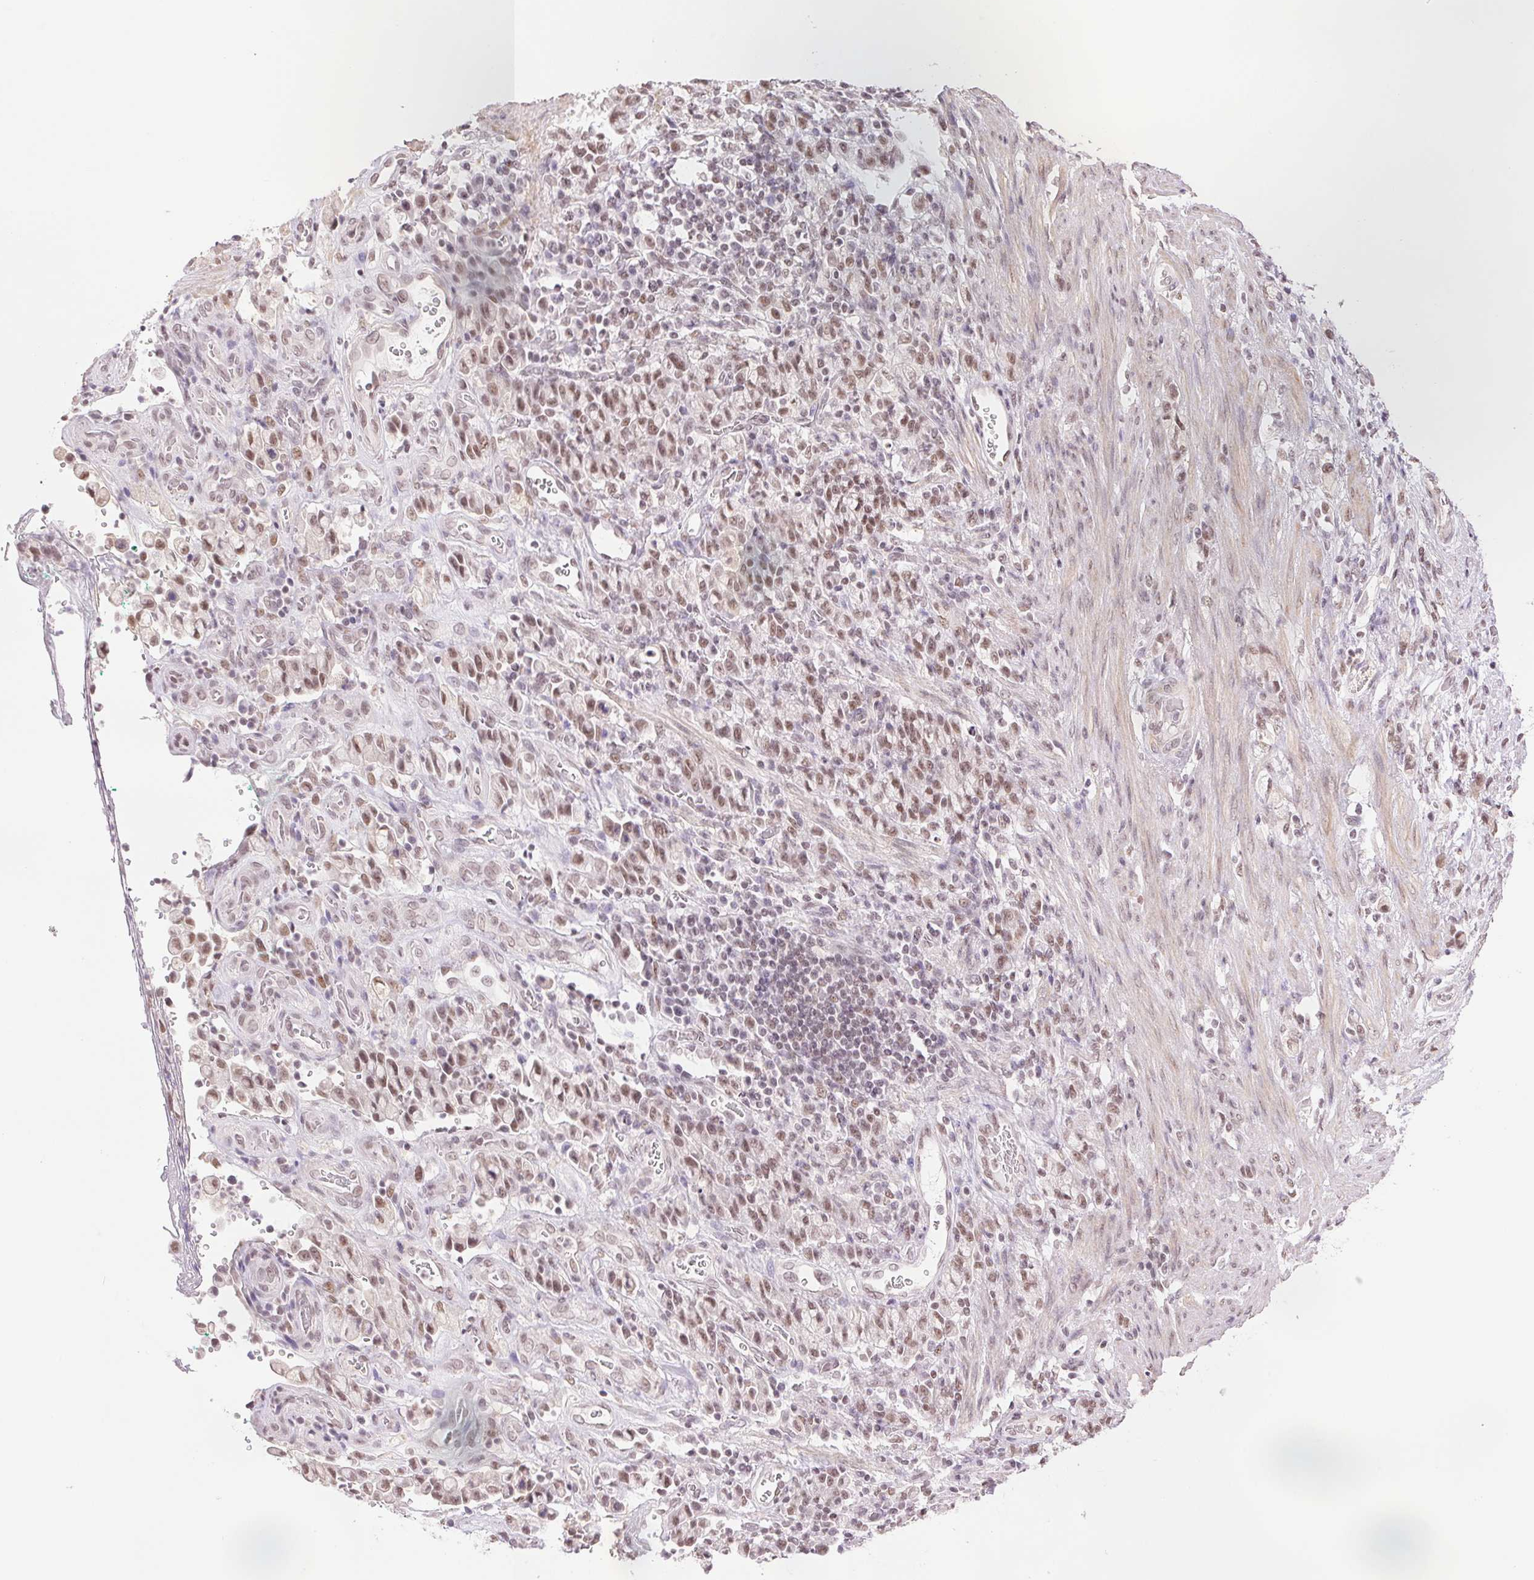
{"staining": {"intensity": "moderate", "quantity": "25%-75%", "location": "nuclear"}, "tissue": "stomach cancer", "cell_type": "Tumor cells", "image_type": "cancer", "snomed": [{"axis": "morphology", "description": "Adenocarcinoma, NOS"}, {"axis": "topography", "description": "Stomach"}], "caption": "Protein expression analysis of human stomach cancer (adenocarcinoma) reveals moderate nuclear staining in about 25%-75% of tumor cells.", "gene": "RPRD1B", "patient": {"sex": "male", "age": 77}}